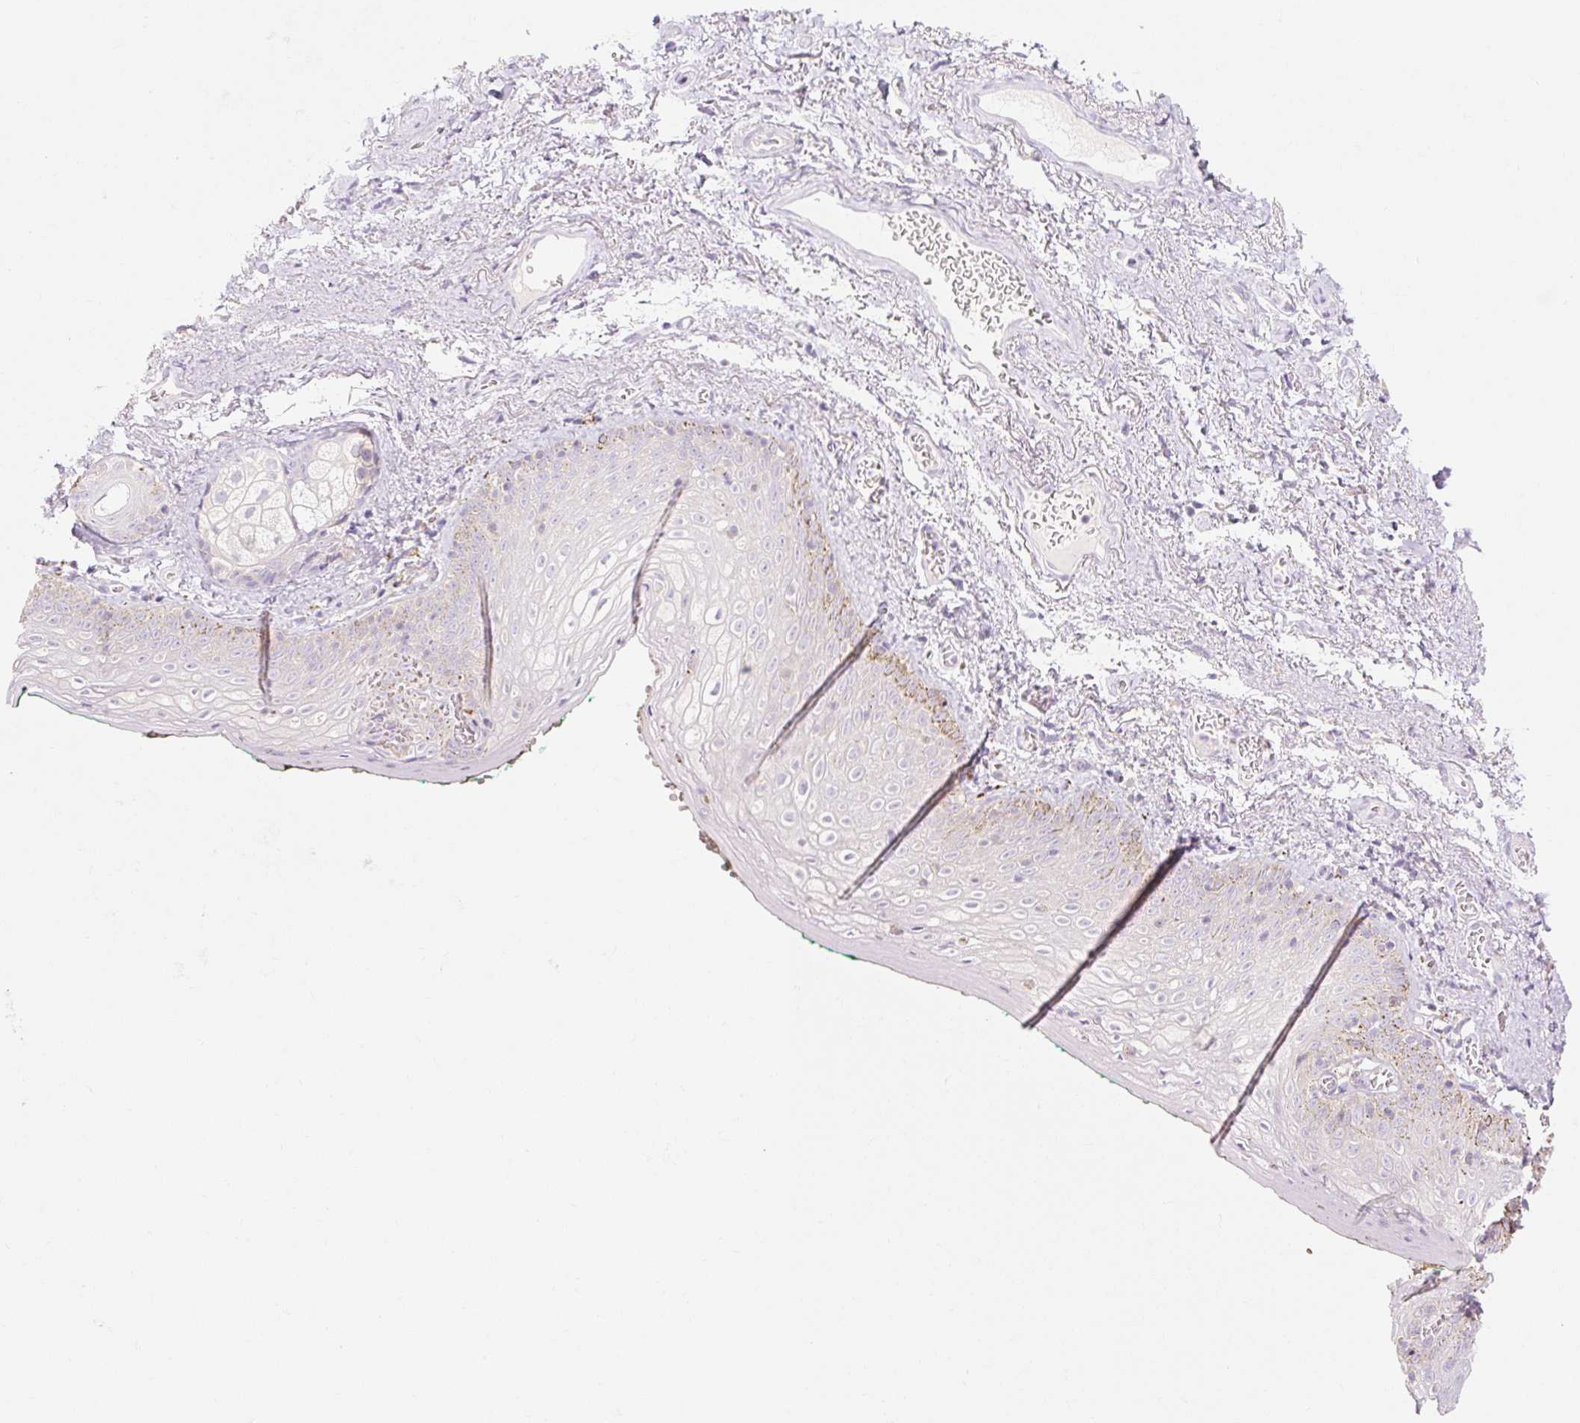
{"staining": {"intensity": "negative", "quantity": "none", "location": "none"}, "tissue": "vagina", "cell_type": "Squamous epithelial cells", "image_type": "normal", "snomed": [{"axis": "morphology", "description": "Normal tissue, NOS"}, {"axis": "topography", "description": "Vulva"}, {"axis": "topography", "description": "Vagina"}, {"axis": "topography", "description": "Peripheral nerve tissue"}], "caption": "This is an IHC photomicrograph of unremarkable vagina. There is no positivity in squamous epithelial cells.", "gene": "MYO1D", "patient": {"sex": "female", "age": 66}}